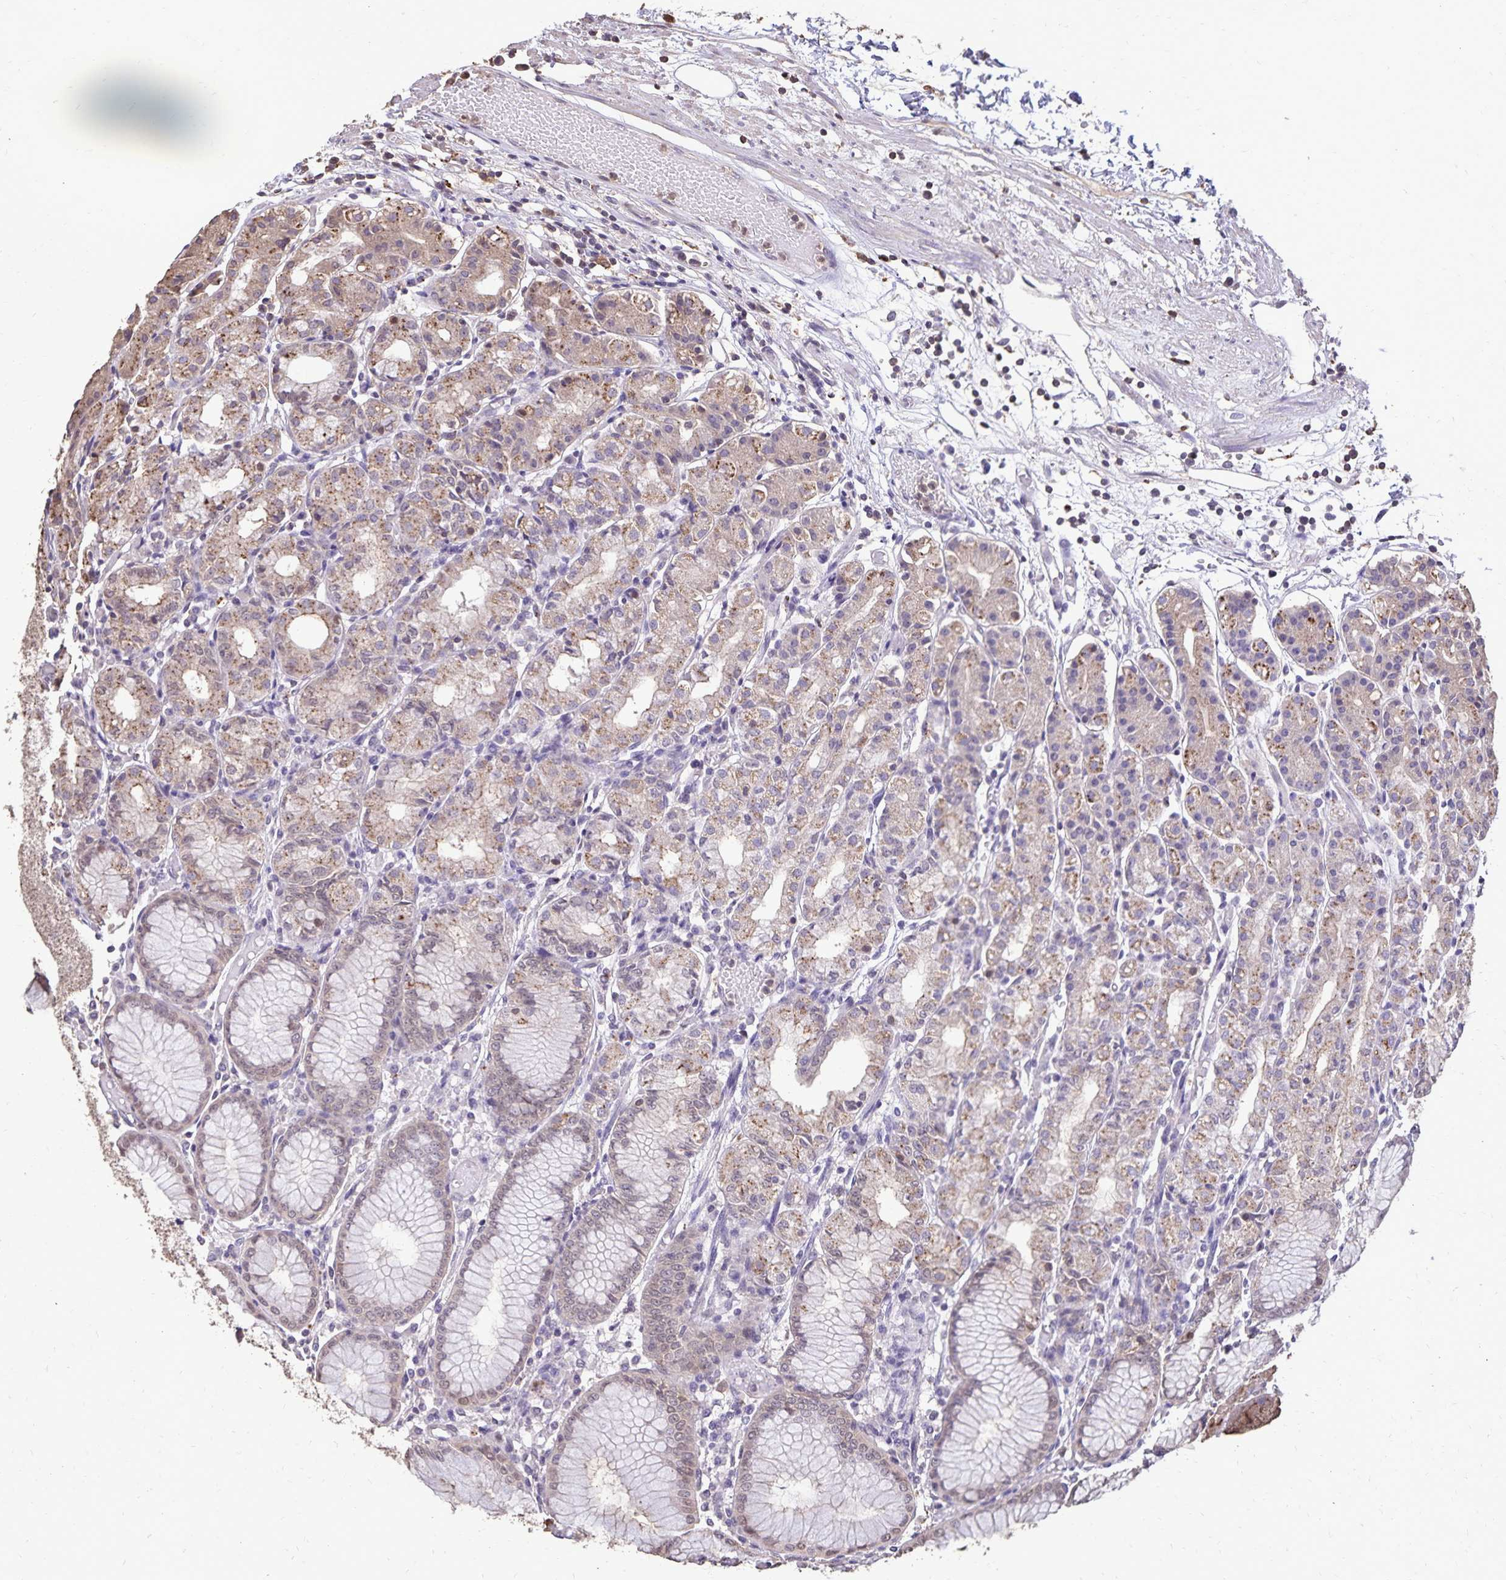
{"staining": {"intensity": "moderate", "quantity": "25%-75%", "location": "cytoplasmic/membranous"}, "tissue": "stomach", "cell_type": "Glandular cells", "image_type": "normal", "snomed": [{"axis": "morphology", "description": "Normal tissue, NOS"}, {"axis": "topography", "description": "Stomach"}], "caption": "This is a histology image of immunohistochemistry staining of normal stomach, which shows moderate expression in the cytoplasmic/membranous of glandular cells.", "gene": "CHMP1B", "patient": {"sex": "female", "age": 57}}